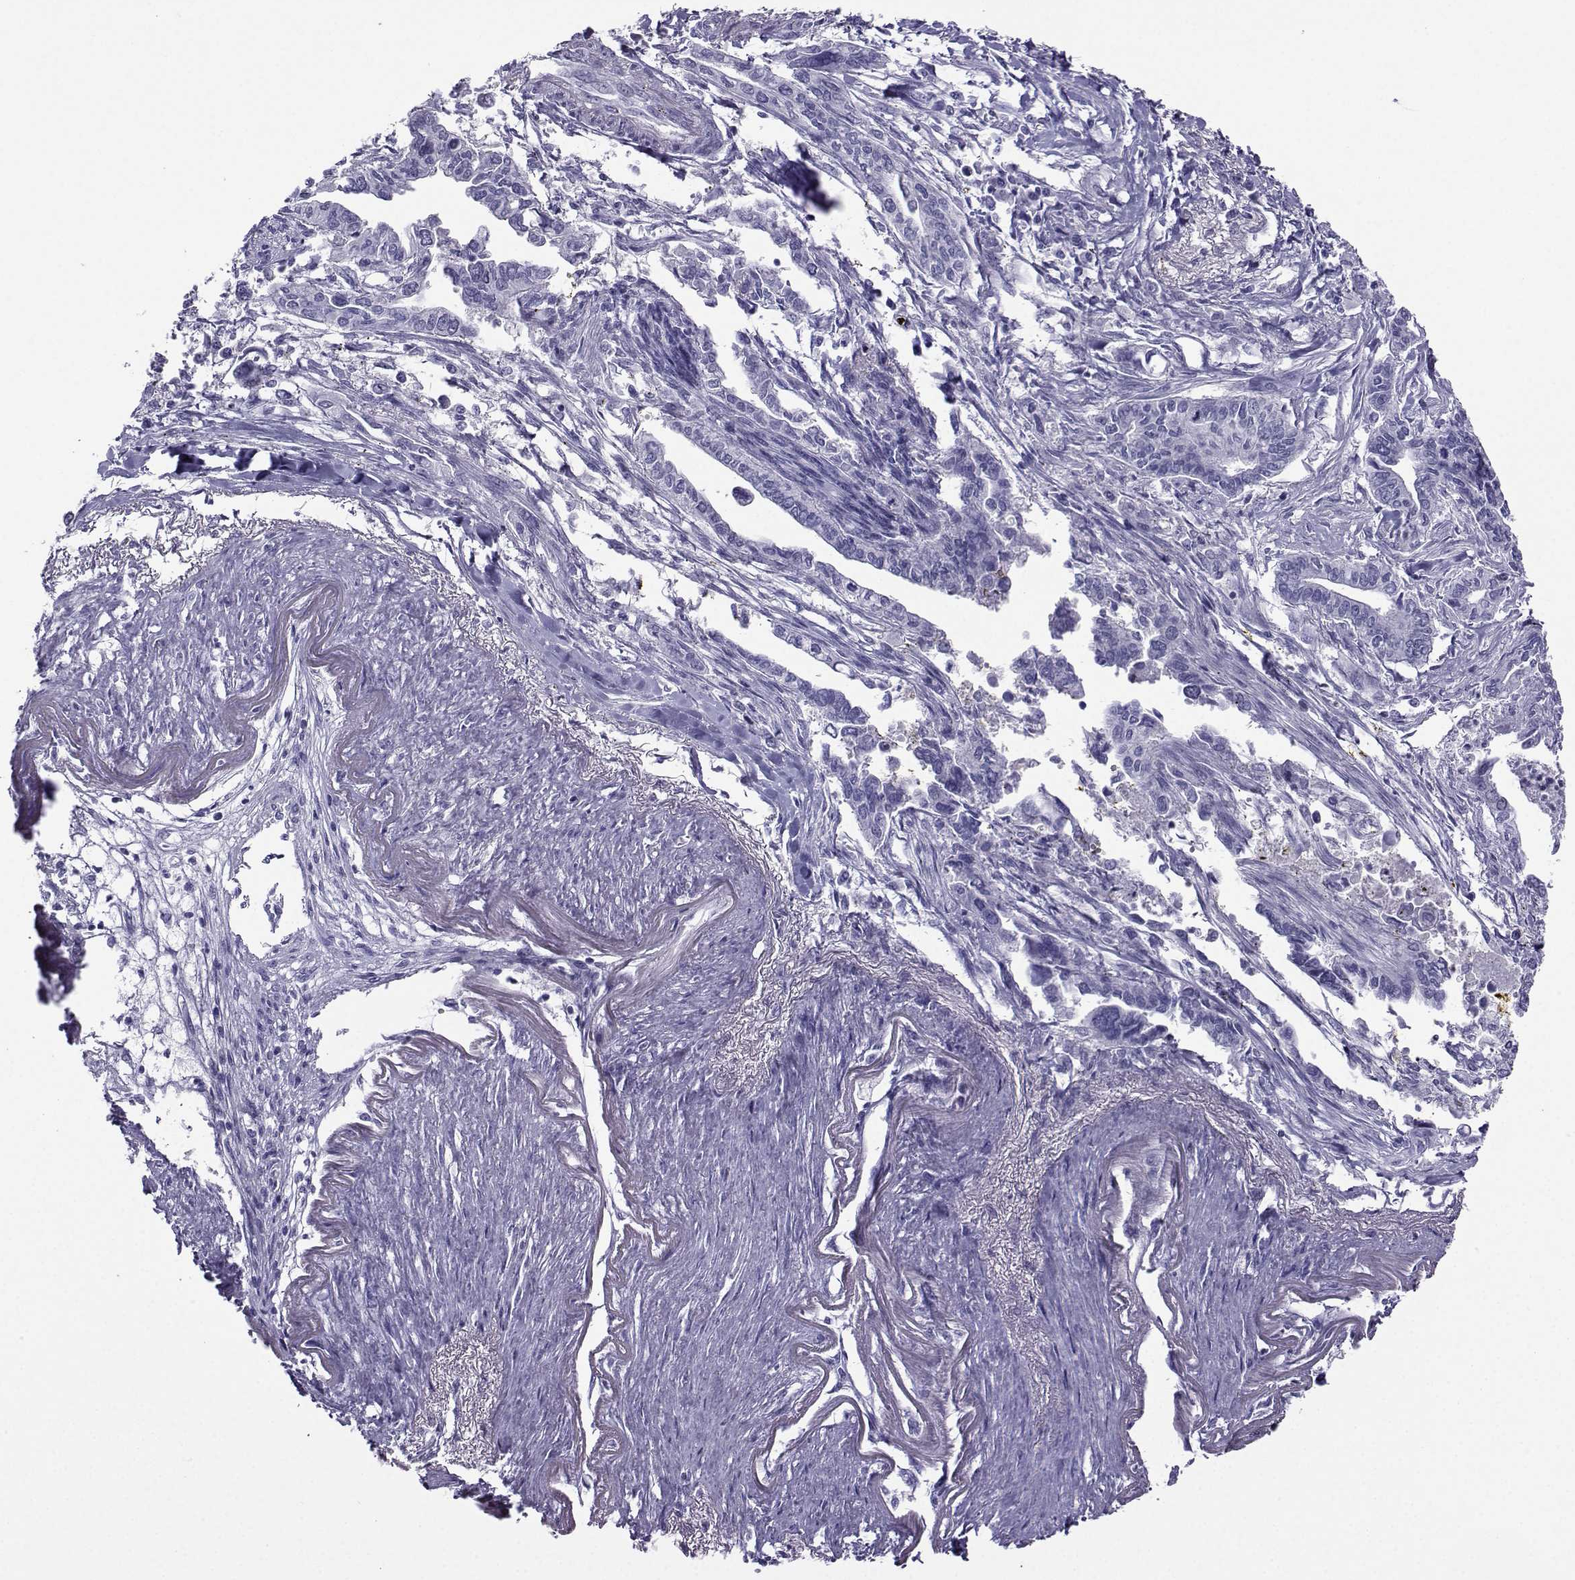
{"staining": {"intensity": "negative", "quantity": "none", "location": "none"}, "tissue": "pancreatic cancer", "cell_type": "Tumor cells", "image_type": "cancer", "snomed": [{"axis": "morphology", "description": "Adenocarcinoma, NOS"}, {"axis": "topography", "description": "Pancreas"}], "caption": "Immunohistochemistry (IHC) of pancreatic cancer shows no expression in tumor cells. (DAB (3,3'-diaminobenzidine) immunohistochemistry (IHC) visualized using brightfield microscopy, high magnification).", "gene": "CRYBB1", "patient": {"sex": "male", "age": 60}}